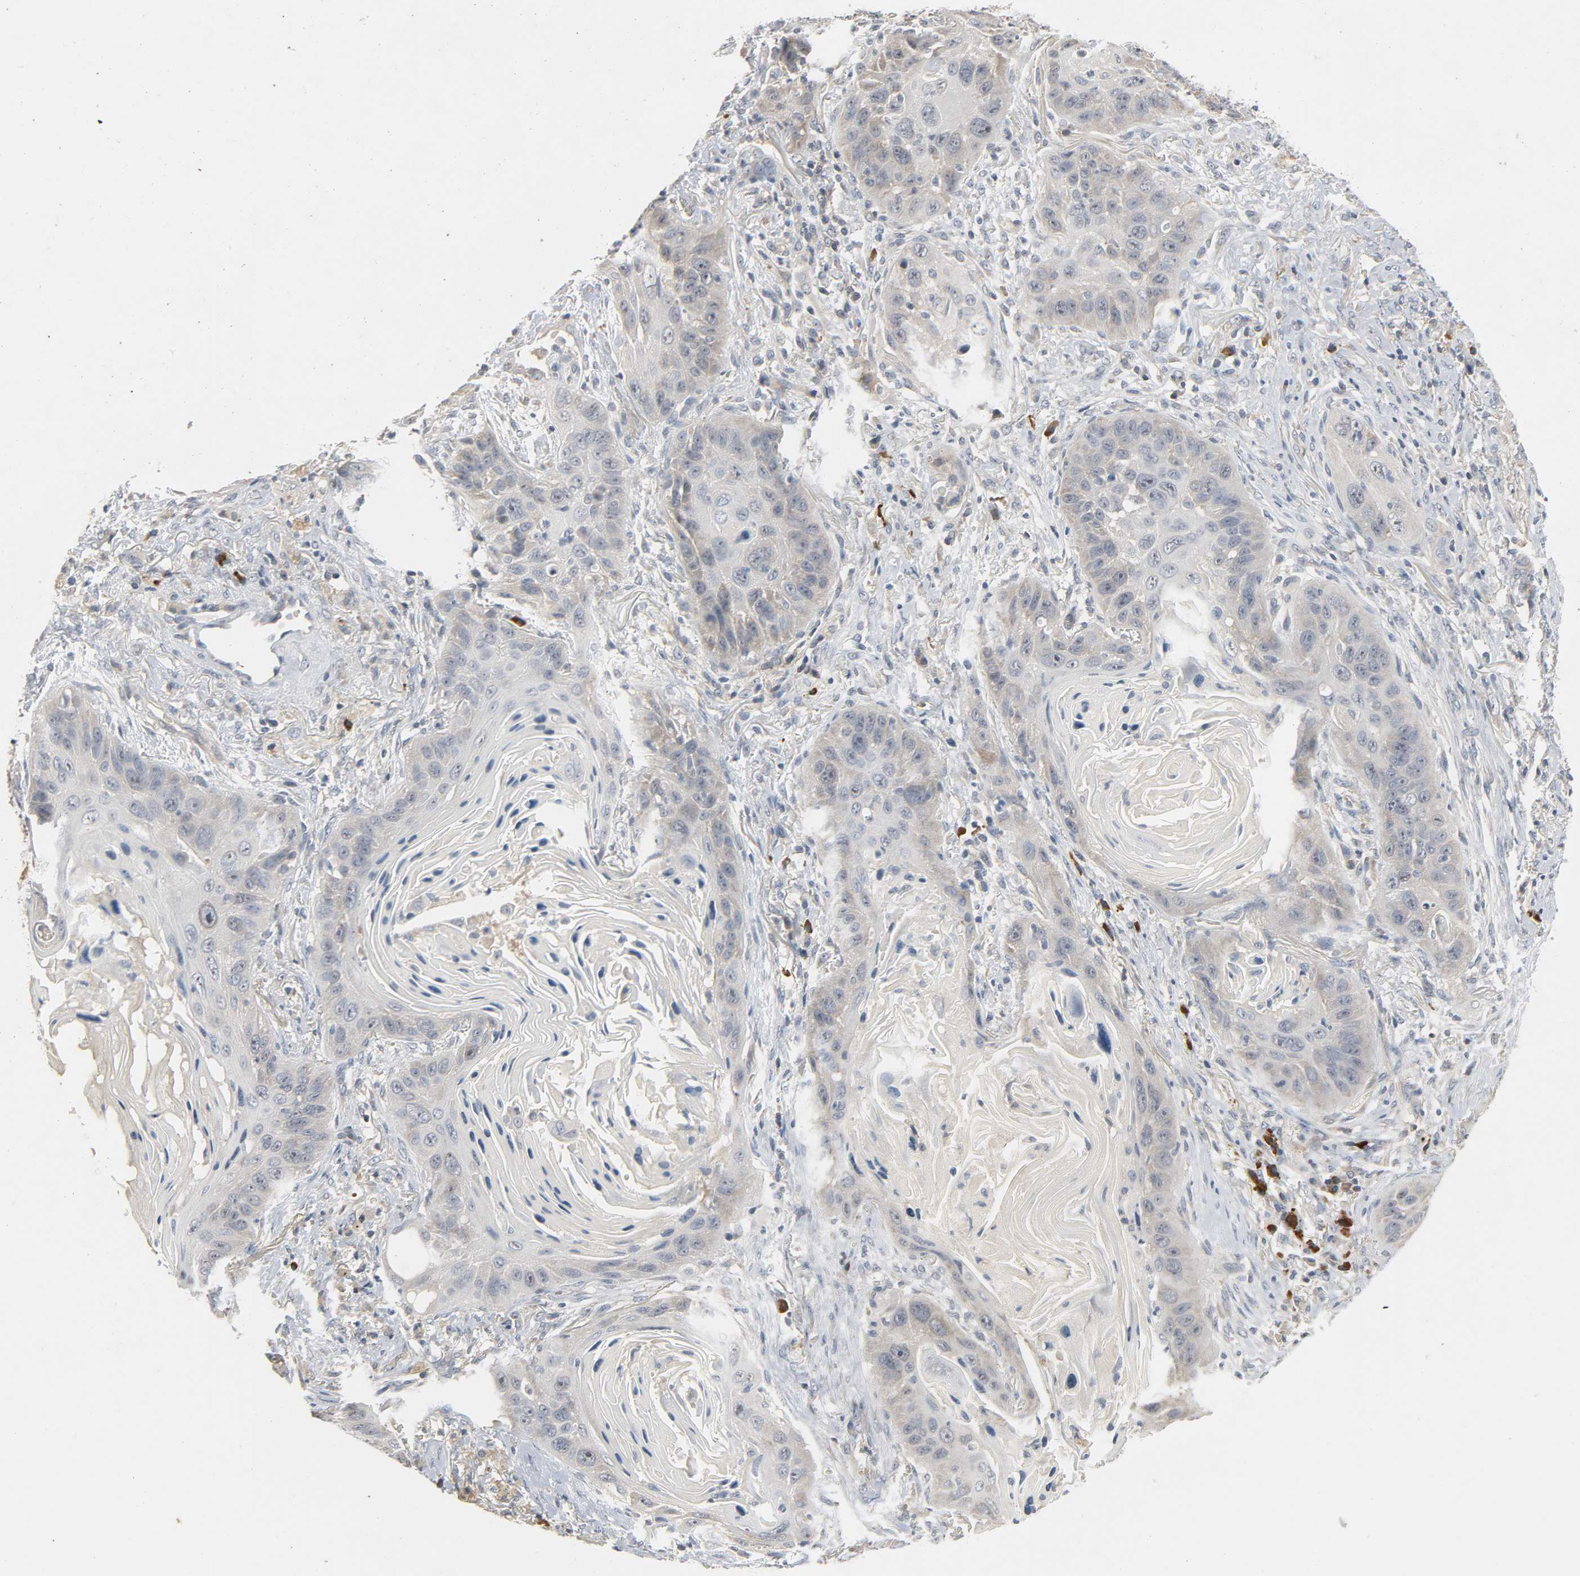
{"staining": {"intensity": "weak", "quantity": "25%-75%", "location": "cytoplasmic/membranous"}, "tissue": "lung cancer", "cell_type": "Tumor cells", "image_type": "cancer", "snomed": [{"axis": "morphology", "description": "Squamous cell carcinoma, NOS"}, {"axis": "topography", "description": "Lung"}], "caption": "Immunohistochemical staining of lung cancer (squamous cell carcinoma) shows low levels of weak cytoplasmic/membranous expression in about 25%-75% of tumor cells.", "gene": "CD4", "patient": {"sex": "female", "age": 67}}